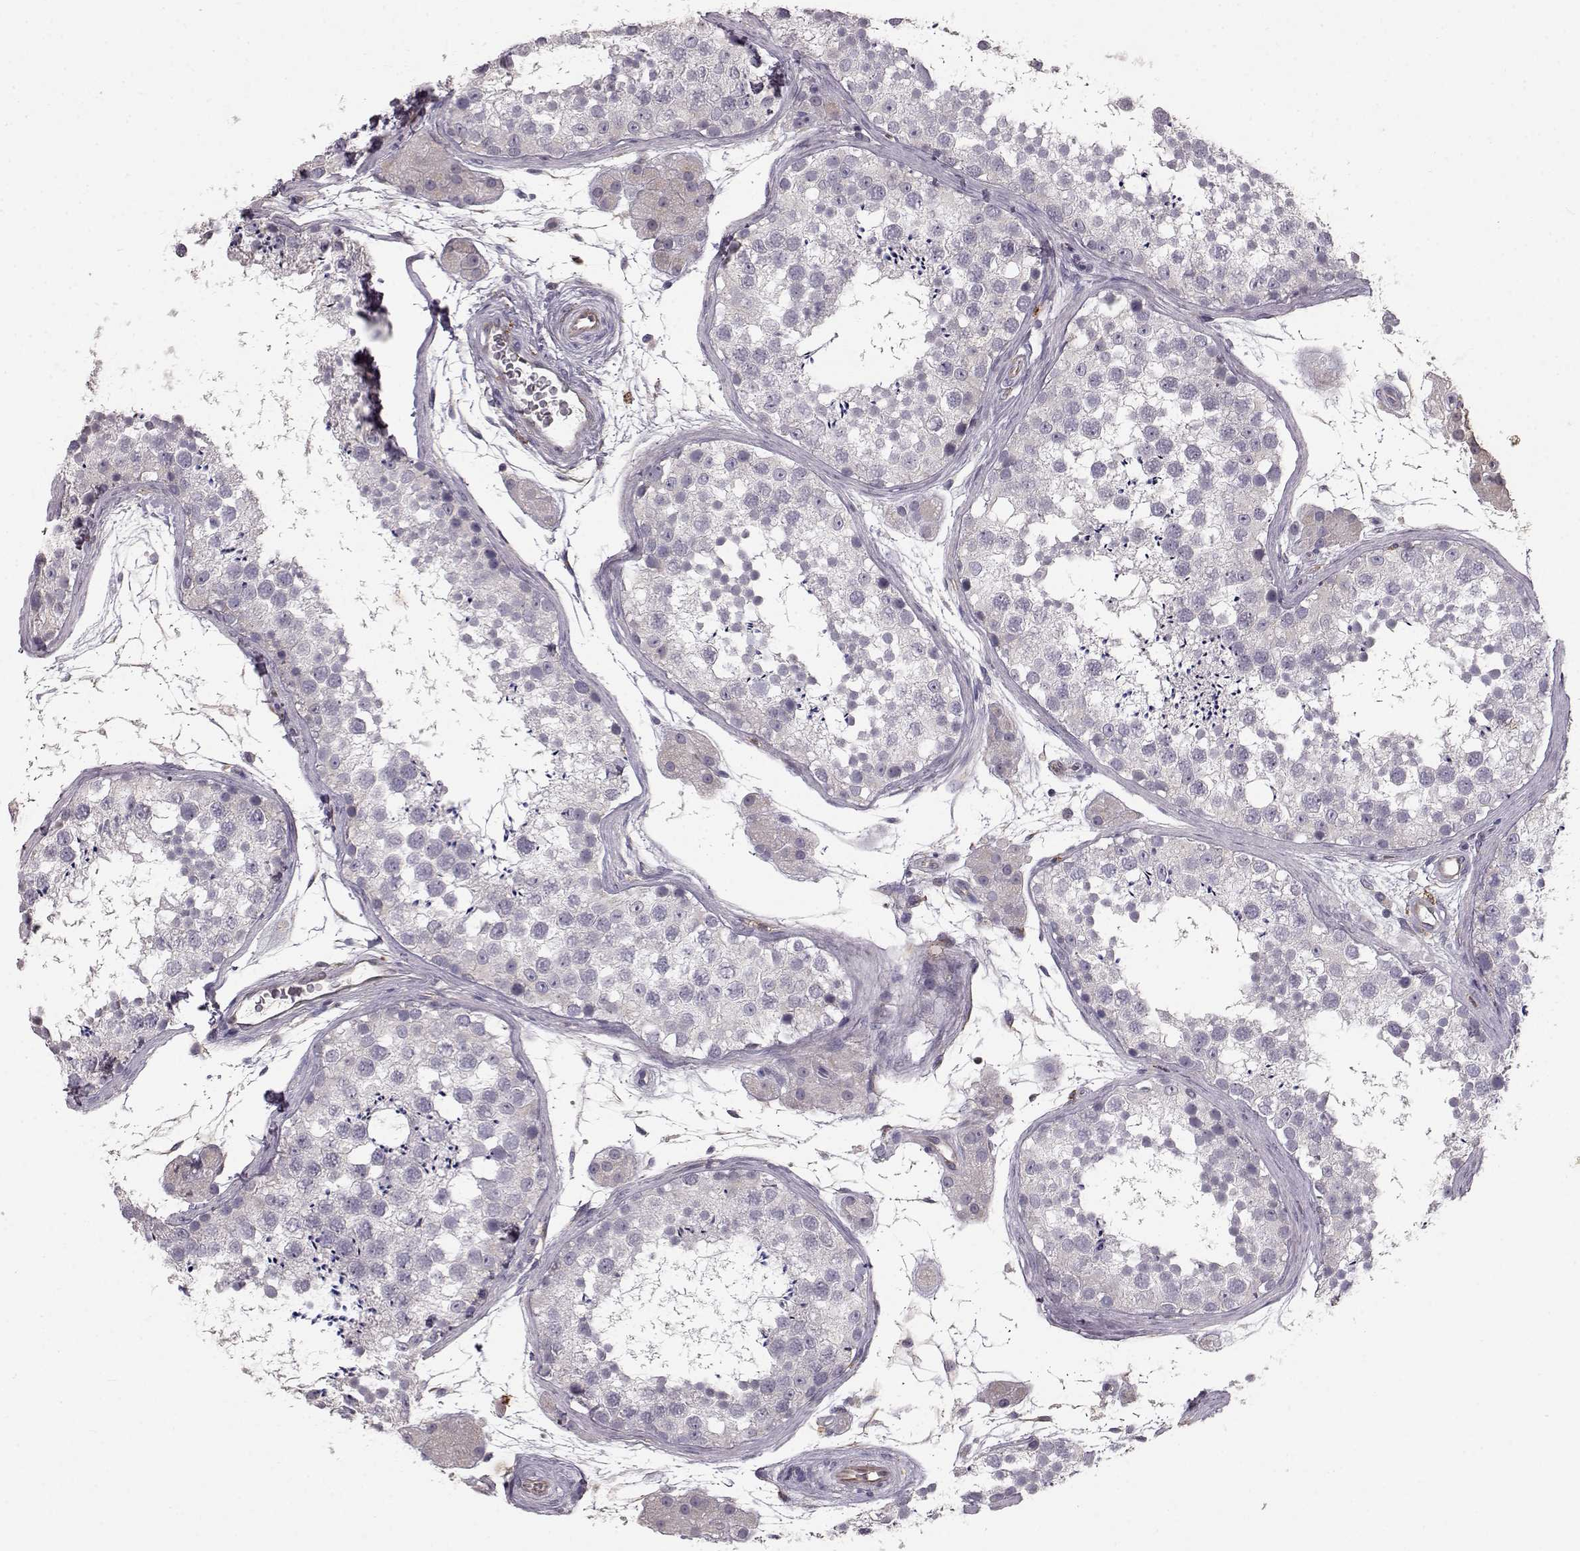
{"staining": {"intensity": "negative", "quantity": "none", "location": "none"}, "tissue": "testis", "cell_type": "Cells in seminiferous ducts", "image_type": "normal", "snomed": [{"axis": "morphology", "description": "Normal tissue, NOS"}, {"axis": "topography", "description": "Testis"}], "caption": "DAB immunohistochemical staining of benign human testis shows no significant expression in cells in seminiferous ducts. (DAB (3,3'-diaminobenzidine) immunohistochemistry (IHC), high magnification).", "gene": "CCNF", "patient": {"sex": "male", "age": 41}}